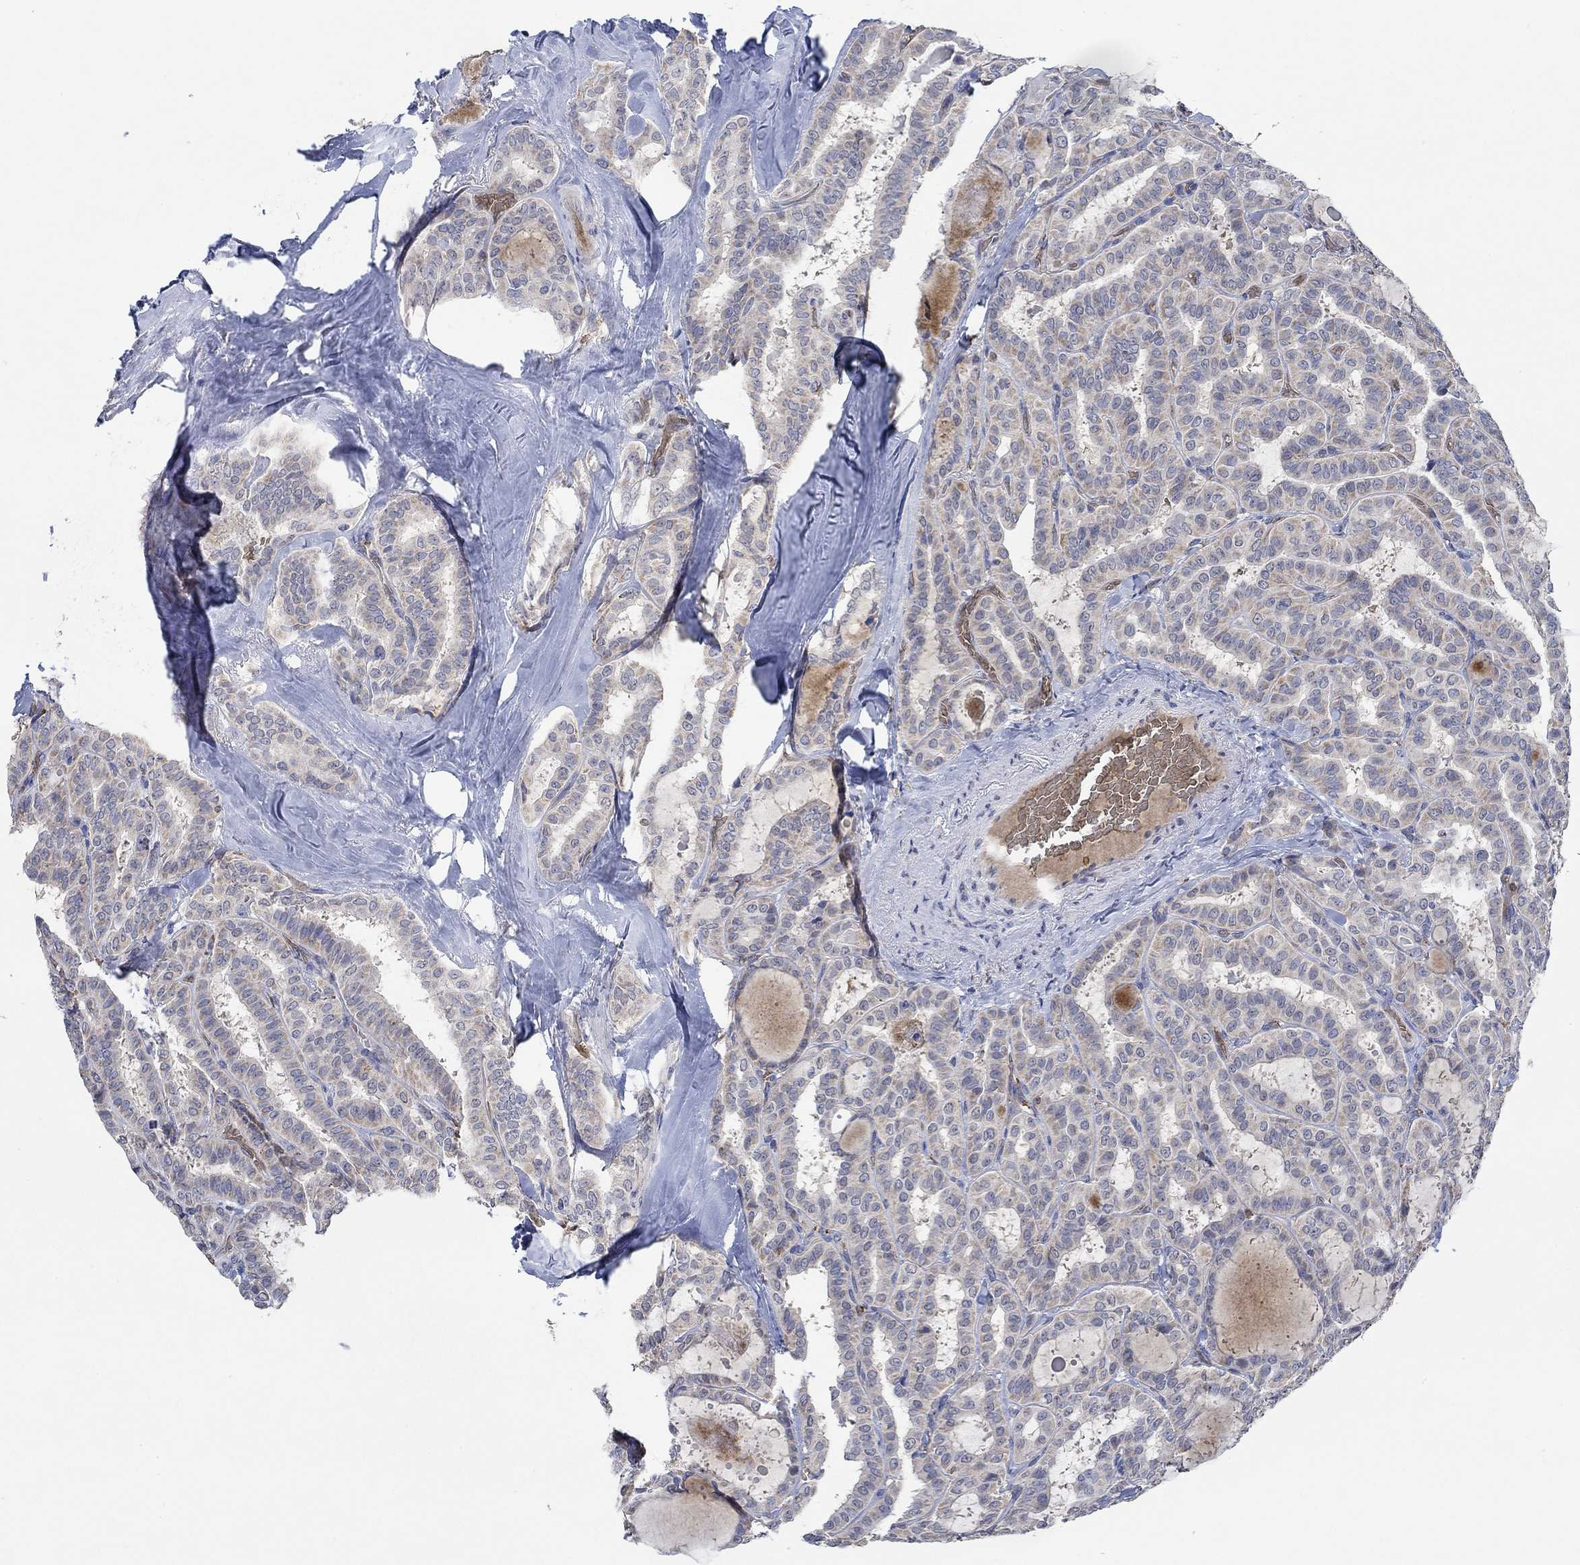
{"staining": {"intensity": "weak", "quantity": "<25%", "location": "cytoplasmic/membranous"}, "tissue": "thyroid cancer", "cell_type": "Tumor cells", "image_type": "cancer", "snomed": [{"axis": "morphology", "description": "Papillary adenocarcinoma, NOS"}, {"axis": "topography", "description": "Thyroid gland"}], "caption": "A high-resolution photomicrograph shows immunohistochemistry (IHC) staining of thyroid cancer, which shows no significant positivity in tumor cells. The staining is performed using DAB brown chromogen with nuclei counter-stained in using hematoxylin.", "gene": "MPP1", "patient": {"sex": "female", "age": 39}}